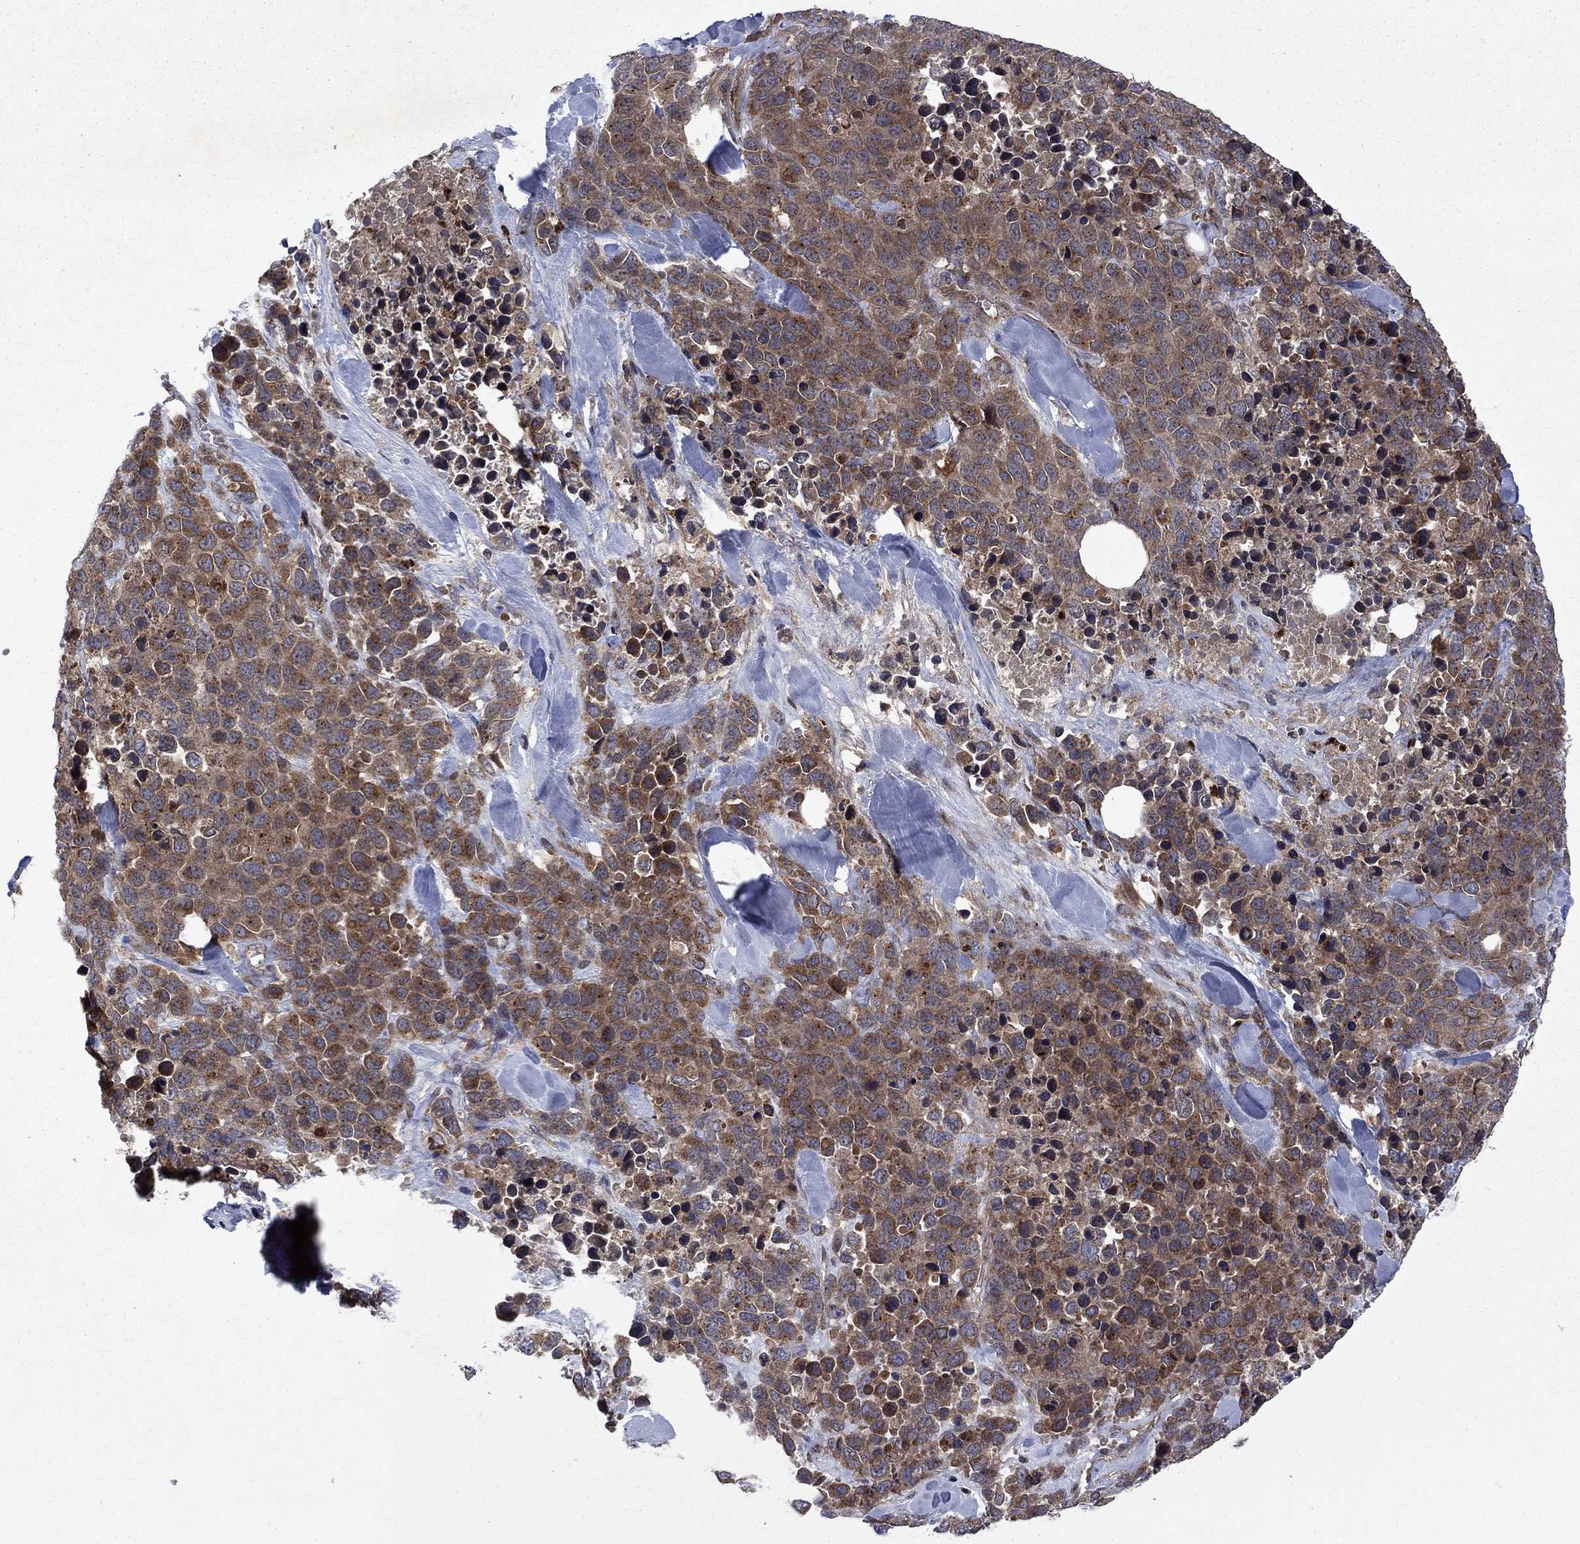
{"staining": {"intensity": "moderate", "quantity": ">75%", "location": "cytoplasmic/membranous"}, "tissue": "melanoma", "cell_type": "Tumor cells", "image_type": "cancer", "snomed": [{"axis": "morphology", "description": "Malignant melanoma, Metastatic site"}, {"axis": "topography", "description": "Skin"}], "caption": "Protein expression analysis of human malignant melanoma (metastatic site) reveals moderate cytoplasmic/membranous expression in approximately >75% of tumor cells.", "gene": "TMEM33", "patient": {"sex": "male", "age": 84}}